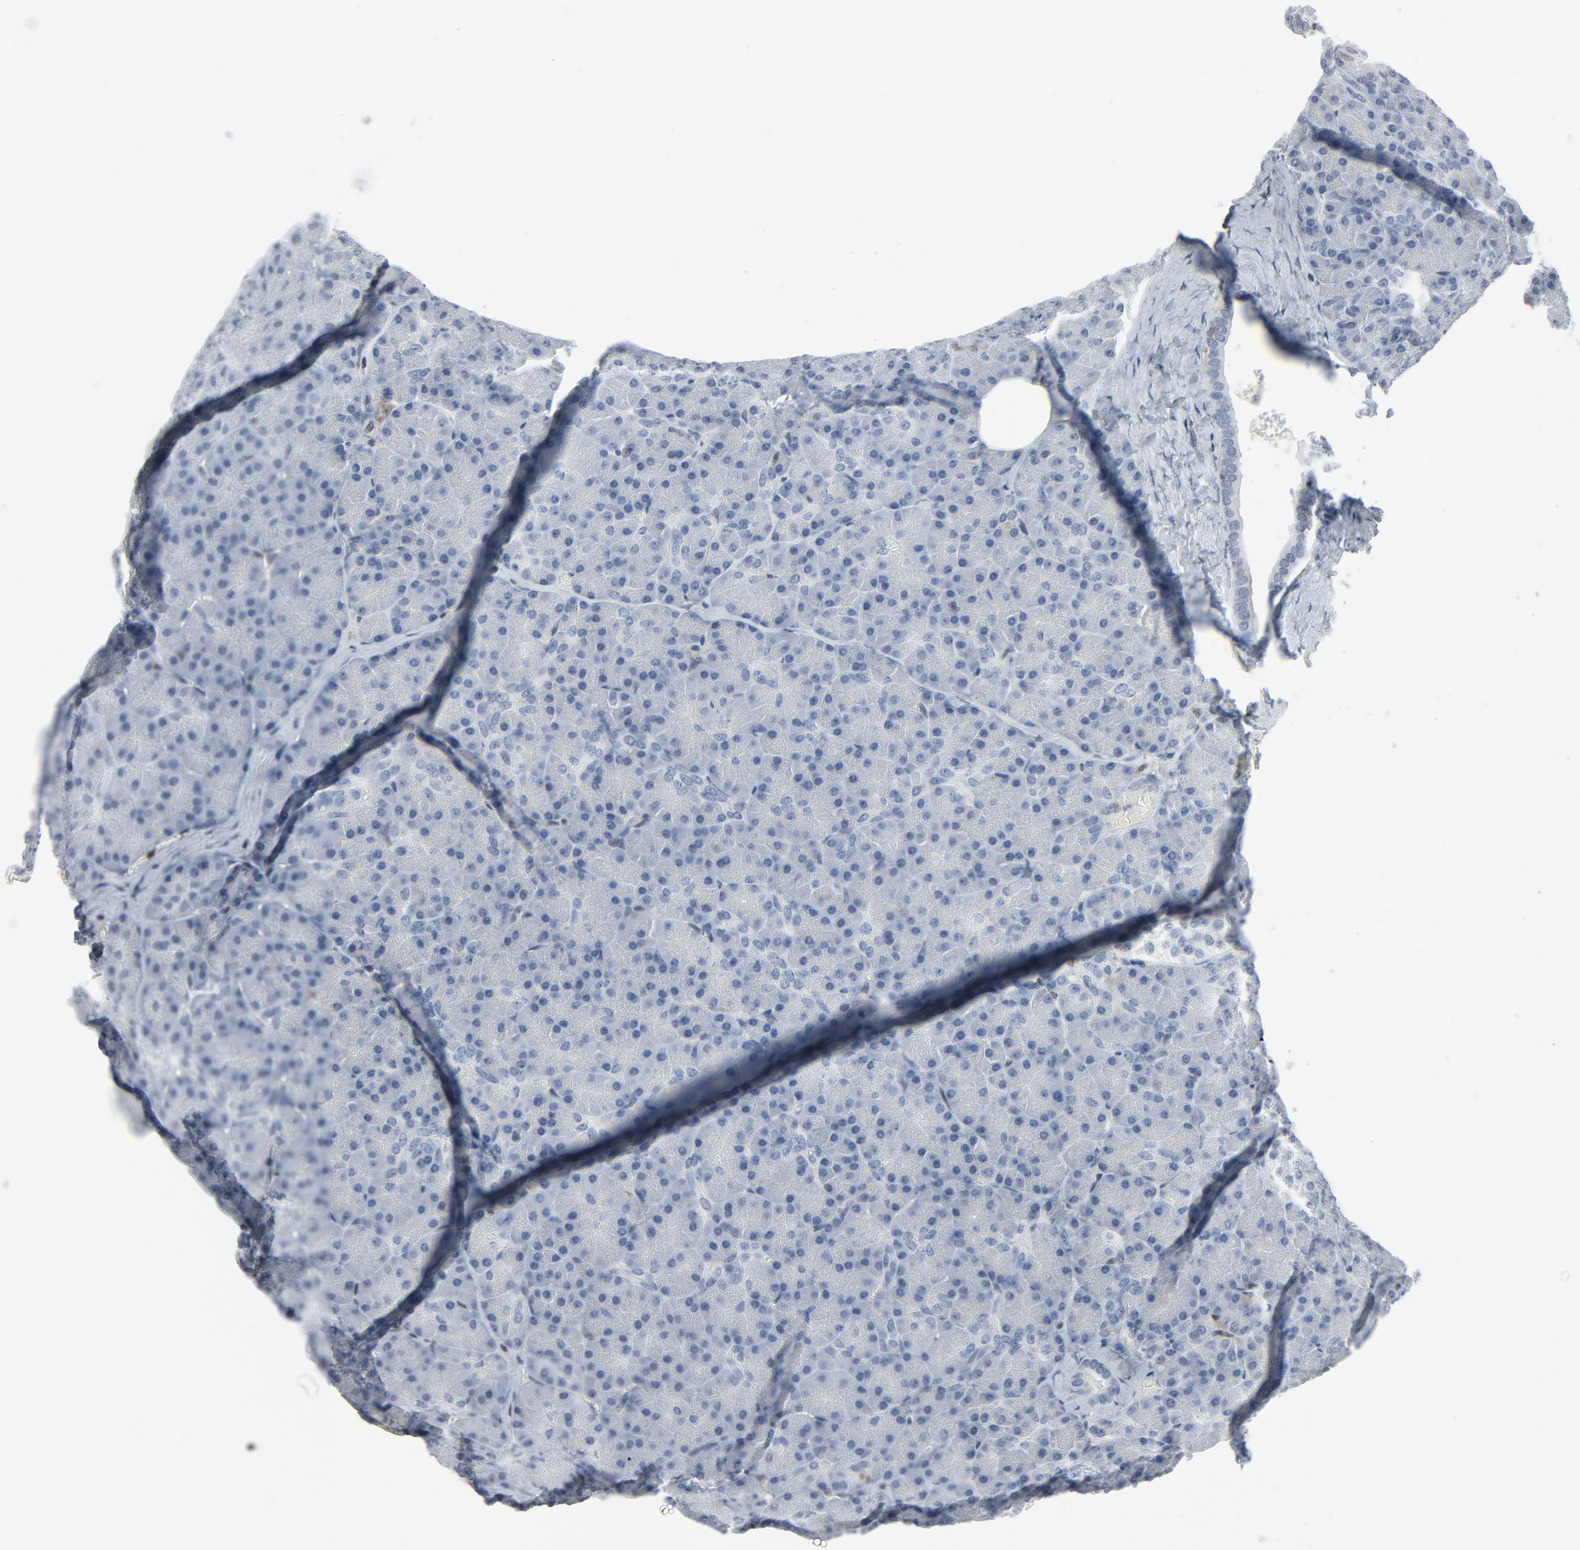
{"staining": {"intensity": "negative", "quantity": "none", "location": "none"}, "tissue": "pancreas", "cell_type": "Exocrine glandular cells", "image_type": "normal", "snomed": [{"axis": "morphology", "description": "Normal tissue, NOS"}, {"axis": "topography", "description": "Pancreas"}], "caption": "IHC of unremarkable human pancreas shows no expression in exocrine glandular cells.", "gene": "STAT5A", "patient": {"sex": "female", "age": 43}}